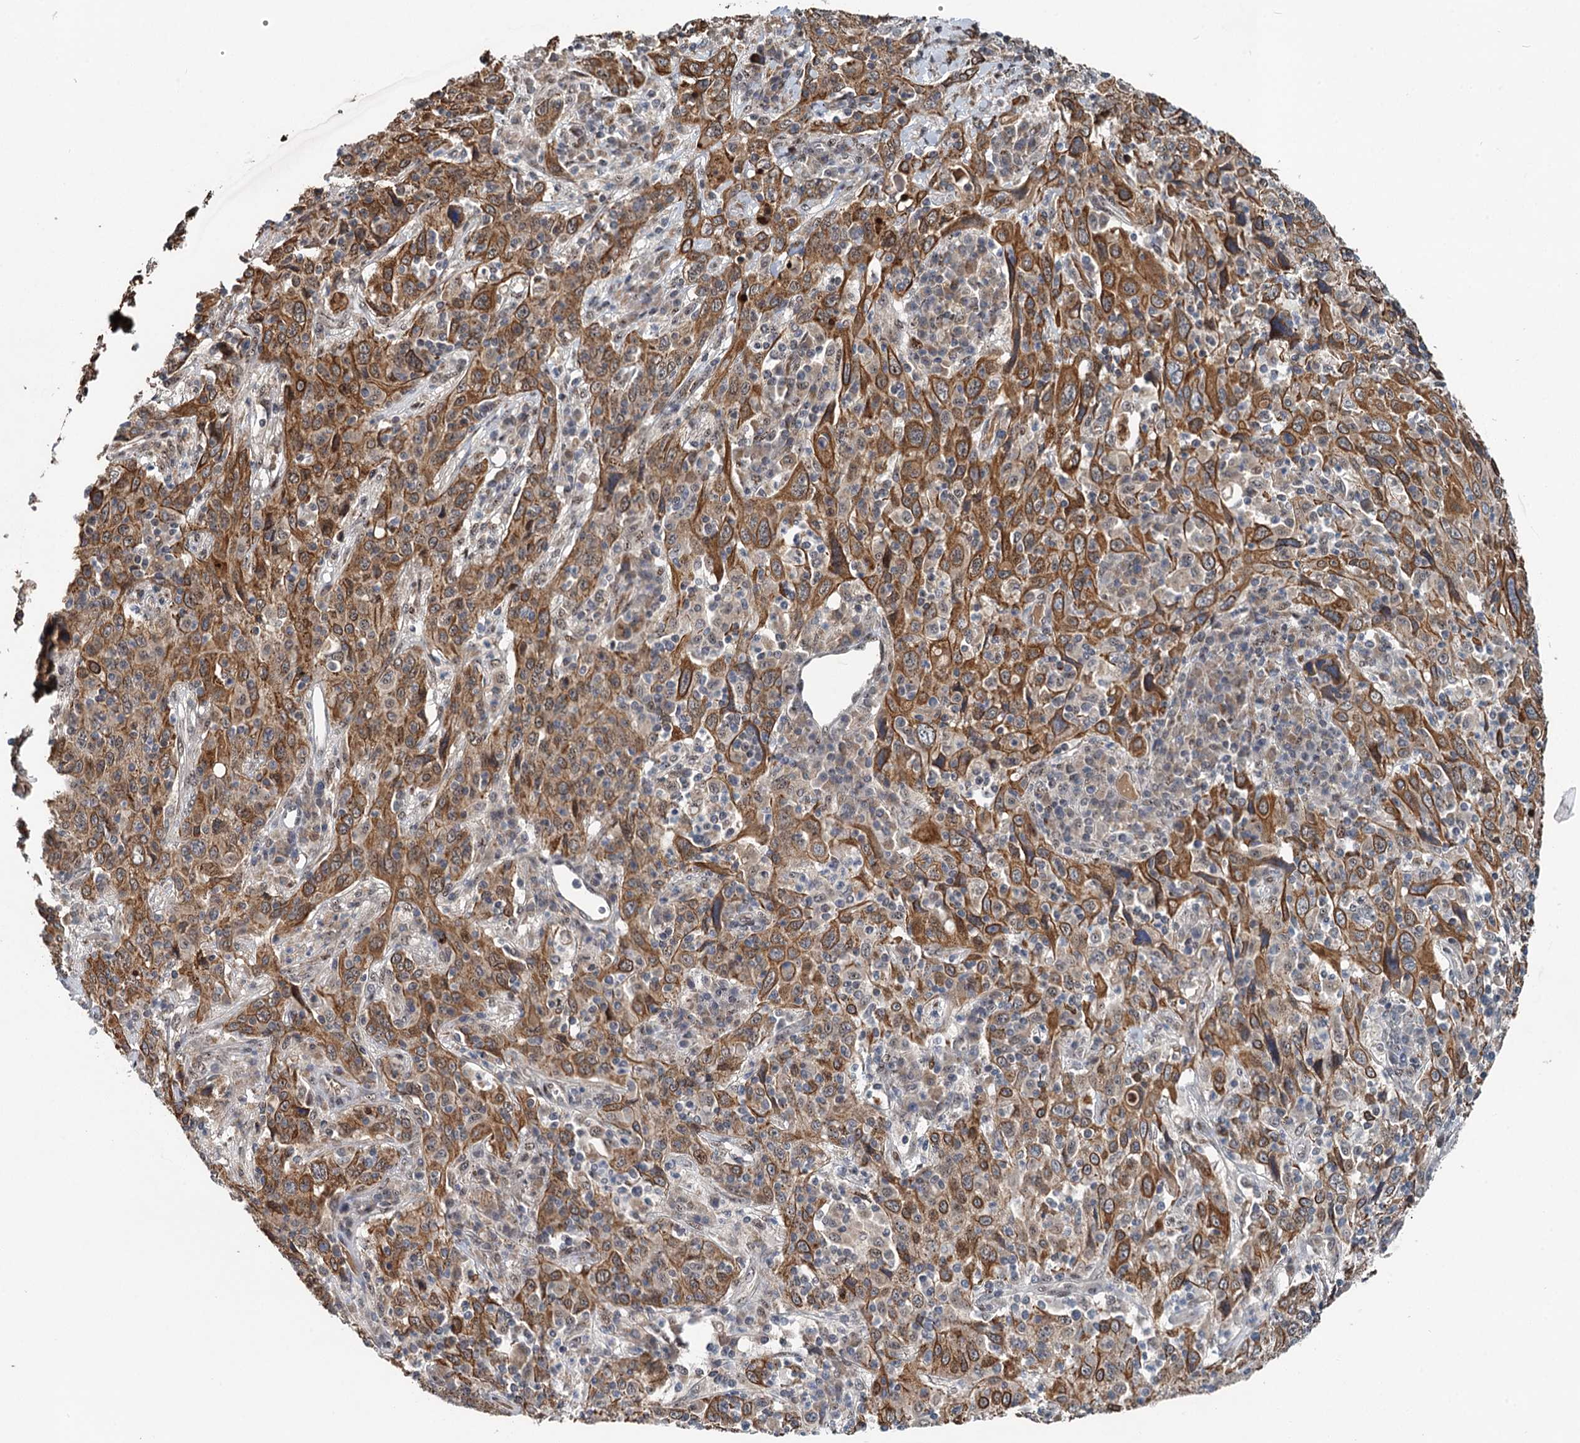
{"staining": {"intensity": "moderate", "quantity": ">75%", "location": "cytoplasmic/membranous"}, "tissue": "cervical cancer", "cell_type": "Tumor cells", "image_type": "cancer", "snomed": [{"axis": "morphology", "description": "Squamous cell carcinoma, NOS"}, {"axis": "topography", "description": "Cervix"}], "caption": "DAB immunohistochemical staining of human cervical cancer (squamous cell carcinoma) reveals moderate cytoplasmic/membranous protein staining in approximately >75% of tumor cells.", "gene": "RITA1", "patient": {"sex": "female", "age": 46}}